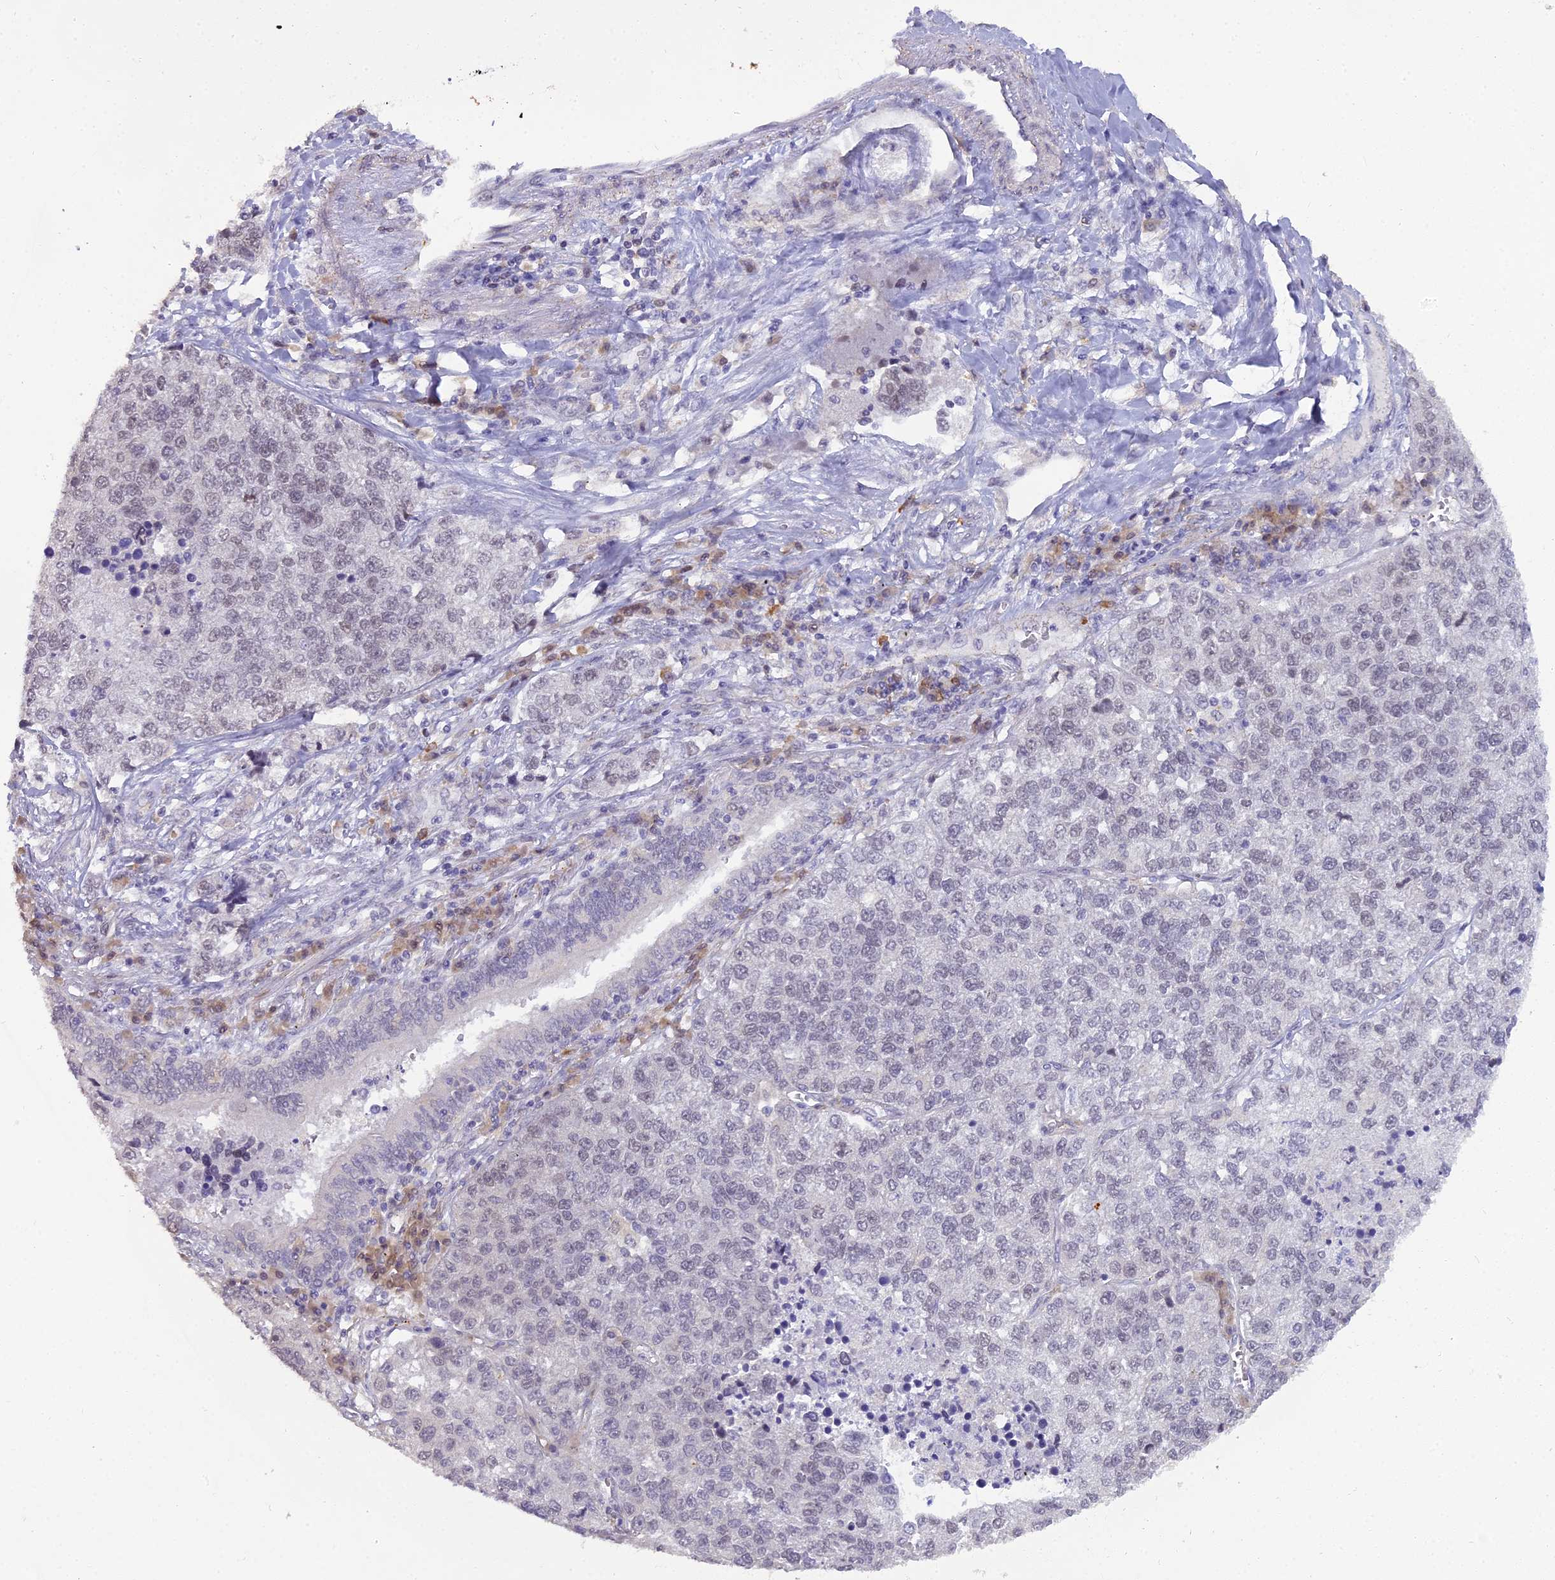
{"staining": {"intensity": "negative", "quantity": "none", "location": "none"}, "tissue": "lung cancer", "cell_type": "Tumor cells", "image_type": "cancer", "snomed": [{"axis": "morphology", "description": "Adenocarcinoma, NOS"}, {"axis": "topography", "description": "Lung"}], "caption": "The image demonstrates no staining of tumor cells in lung cancer.", "gene": "BLNK", "patient": {"sex": "male", "age": 49}}